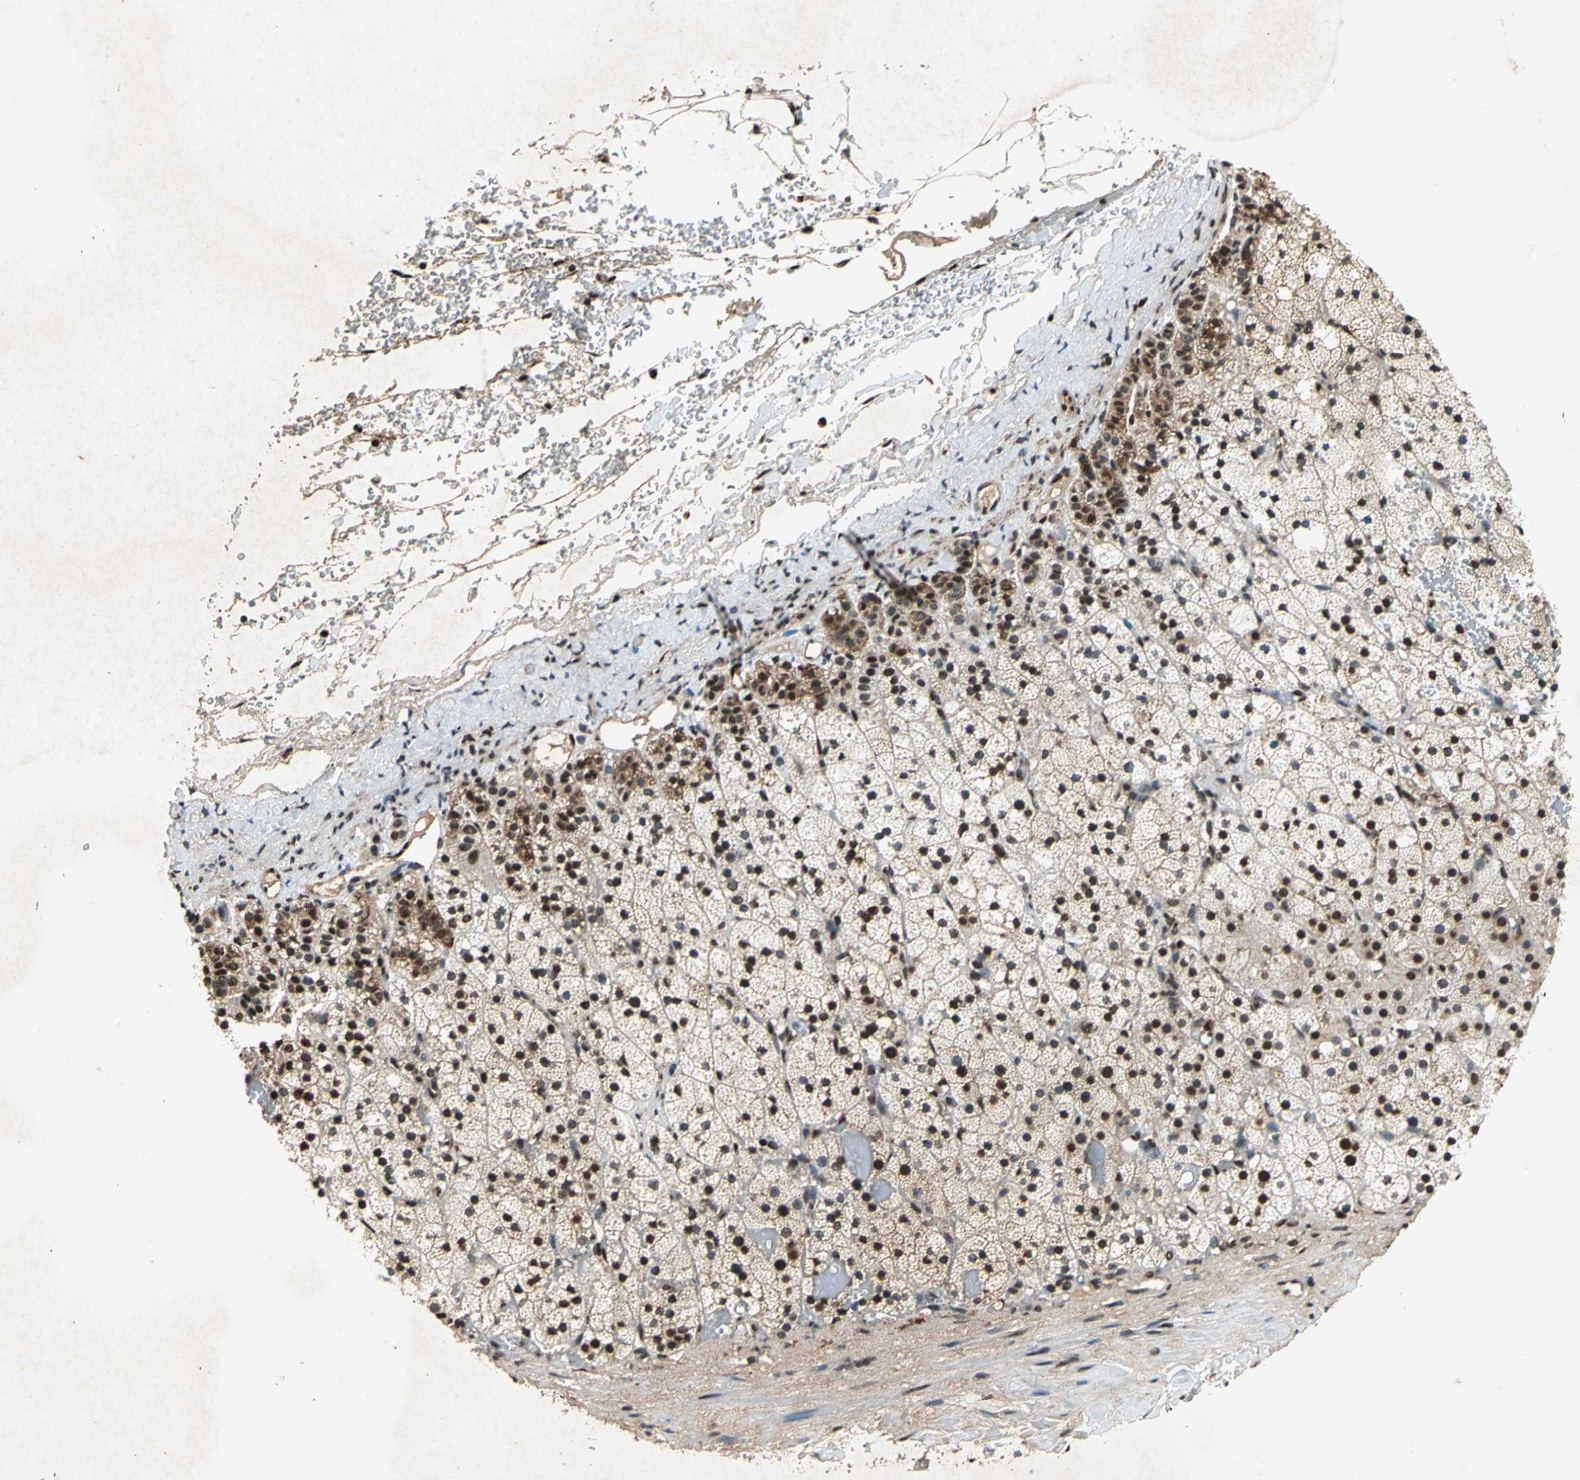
{"staining": {"intensity": "strong", "quantity": ">75%", "location": "nuclear"}, "tissue": "adrenal gland", "cell_type": "Glandular cells", "image_type": "normal", "snomed": [{"axis": "morphology", "description": "Normal tissue, NOS"}, {"axis": "topography", "description": "Adrenal gland"}], "caption": "Adrenal gland stained for a protein exhibits strong nuclear positivity in glandular cells. (DAB = brown stain, brightfield microscopy at high magnification).", "gene": "ANP32A", "patient": {"sex": "male", "age": 35}}